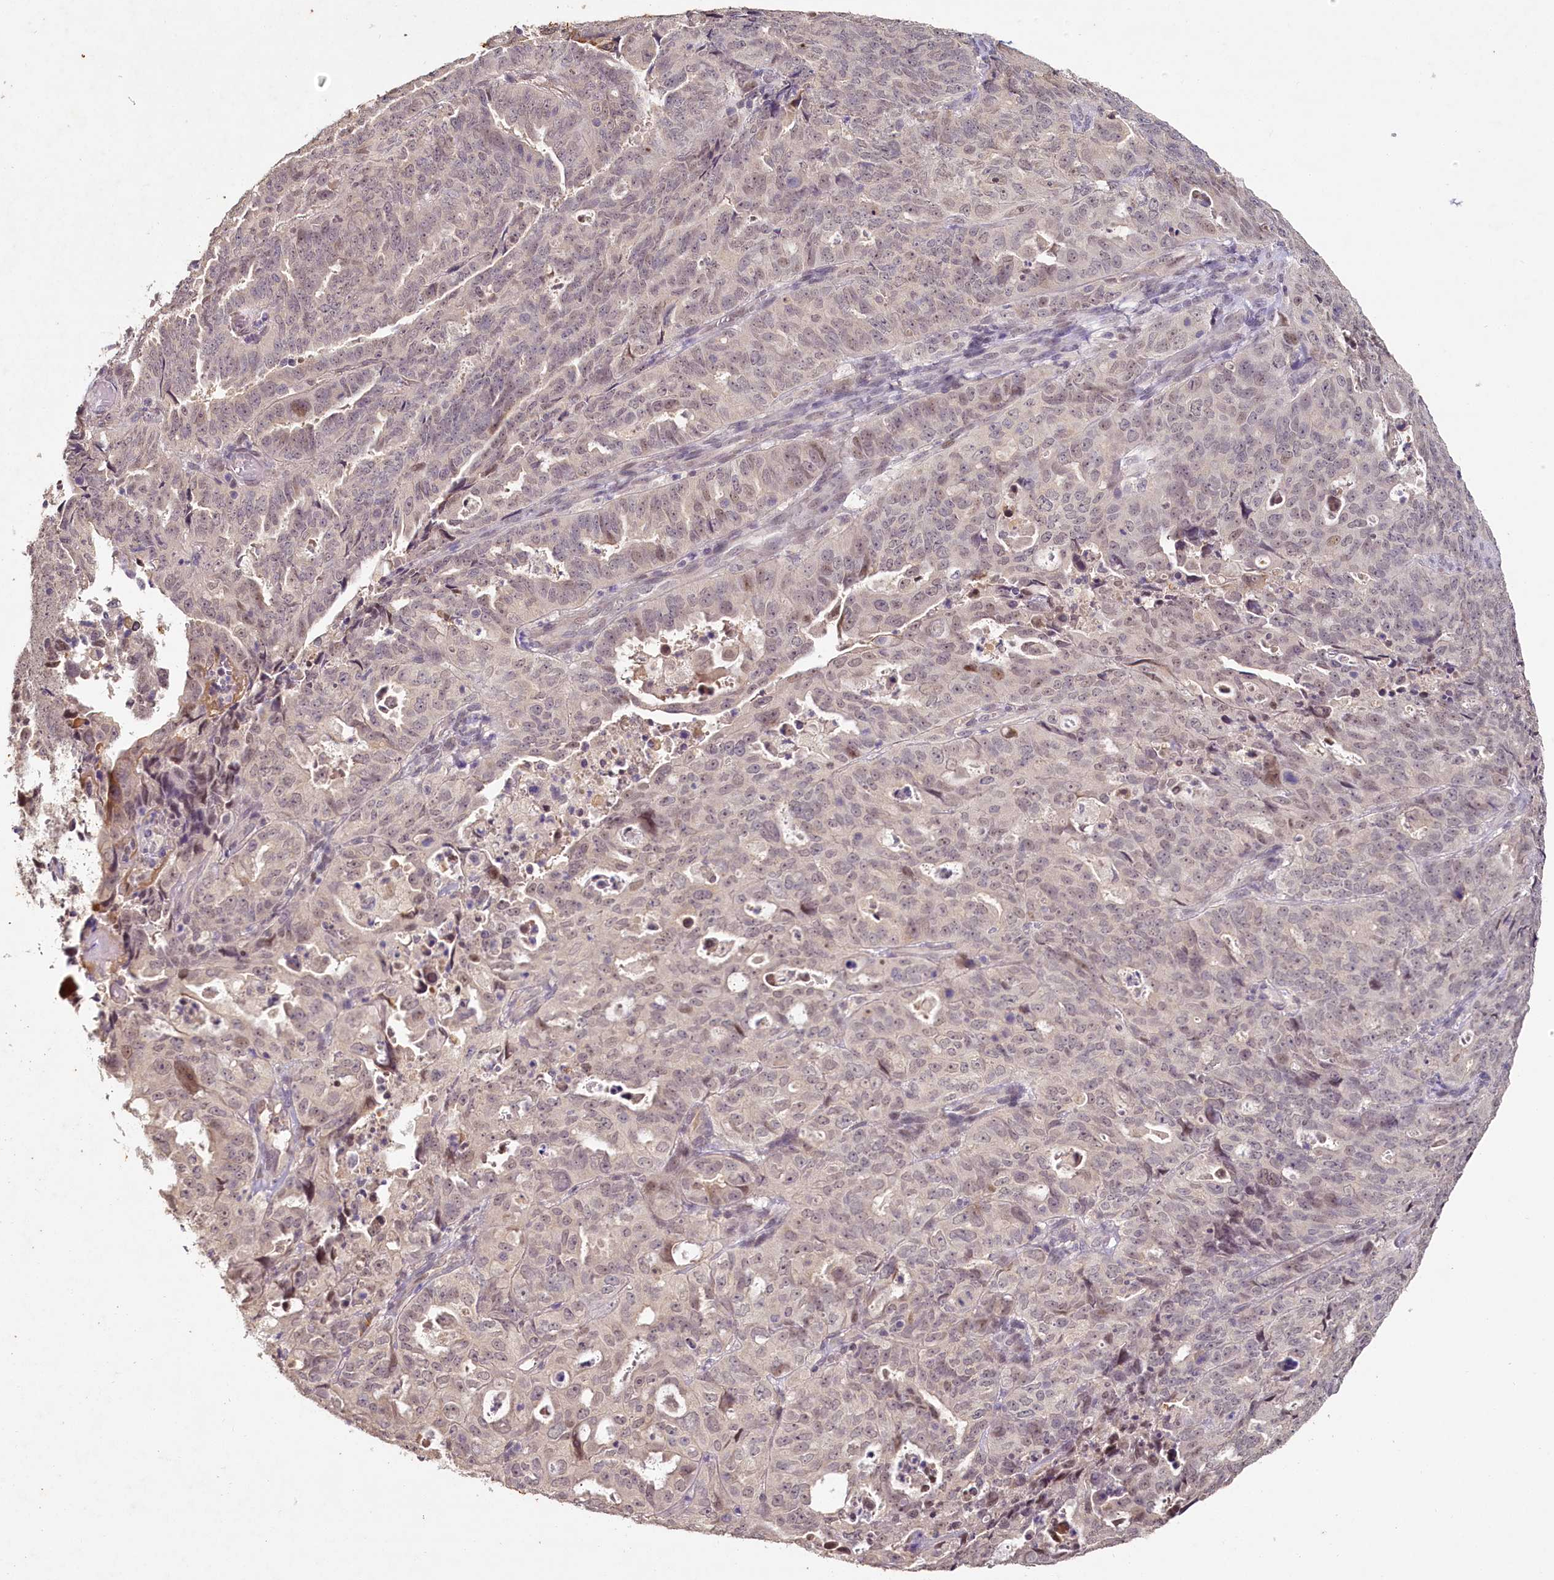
{"staining": {"intensity": "weak", "quantity": "<25%", "location": "nuclear"}, "tissue": "endometrial cancer", "cell_type": "Tumor cells", "image_type": "cancer", "snomed": [{"axis": "morphology", "description": "Adenocarcinoma, NOS"}, {"axis": "topography", "description": "Endometrium"}], "caption": "Immunohistochemistry (IHC) image of human endometrial cancer (adenocarcinoma) stained for a protein (brown), which exhibits no staining in tumor cells.", "gene": "MUCL1", "patient": {"sex": "female", "age": 65}}